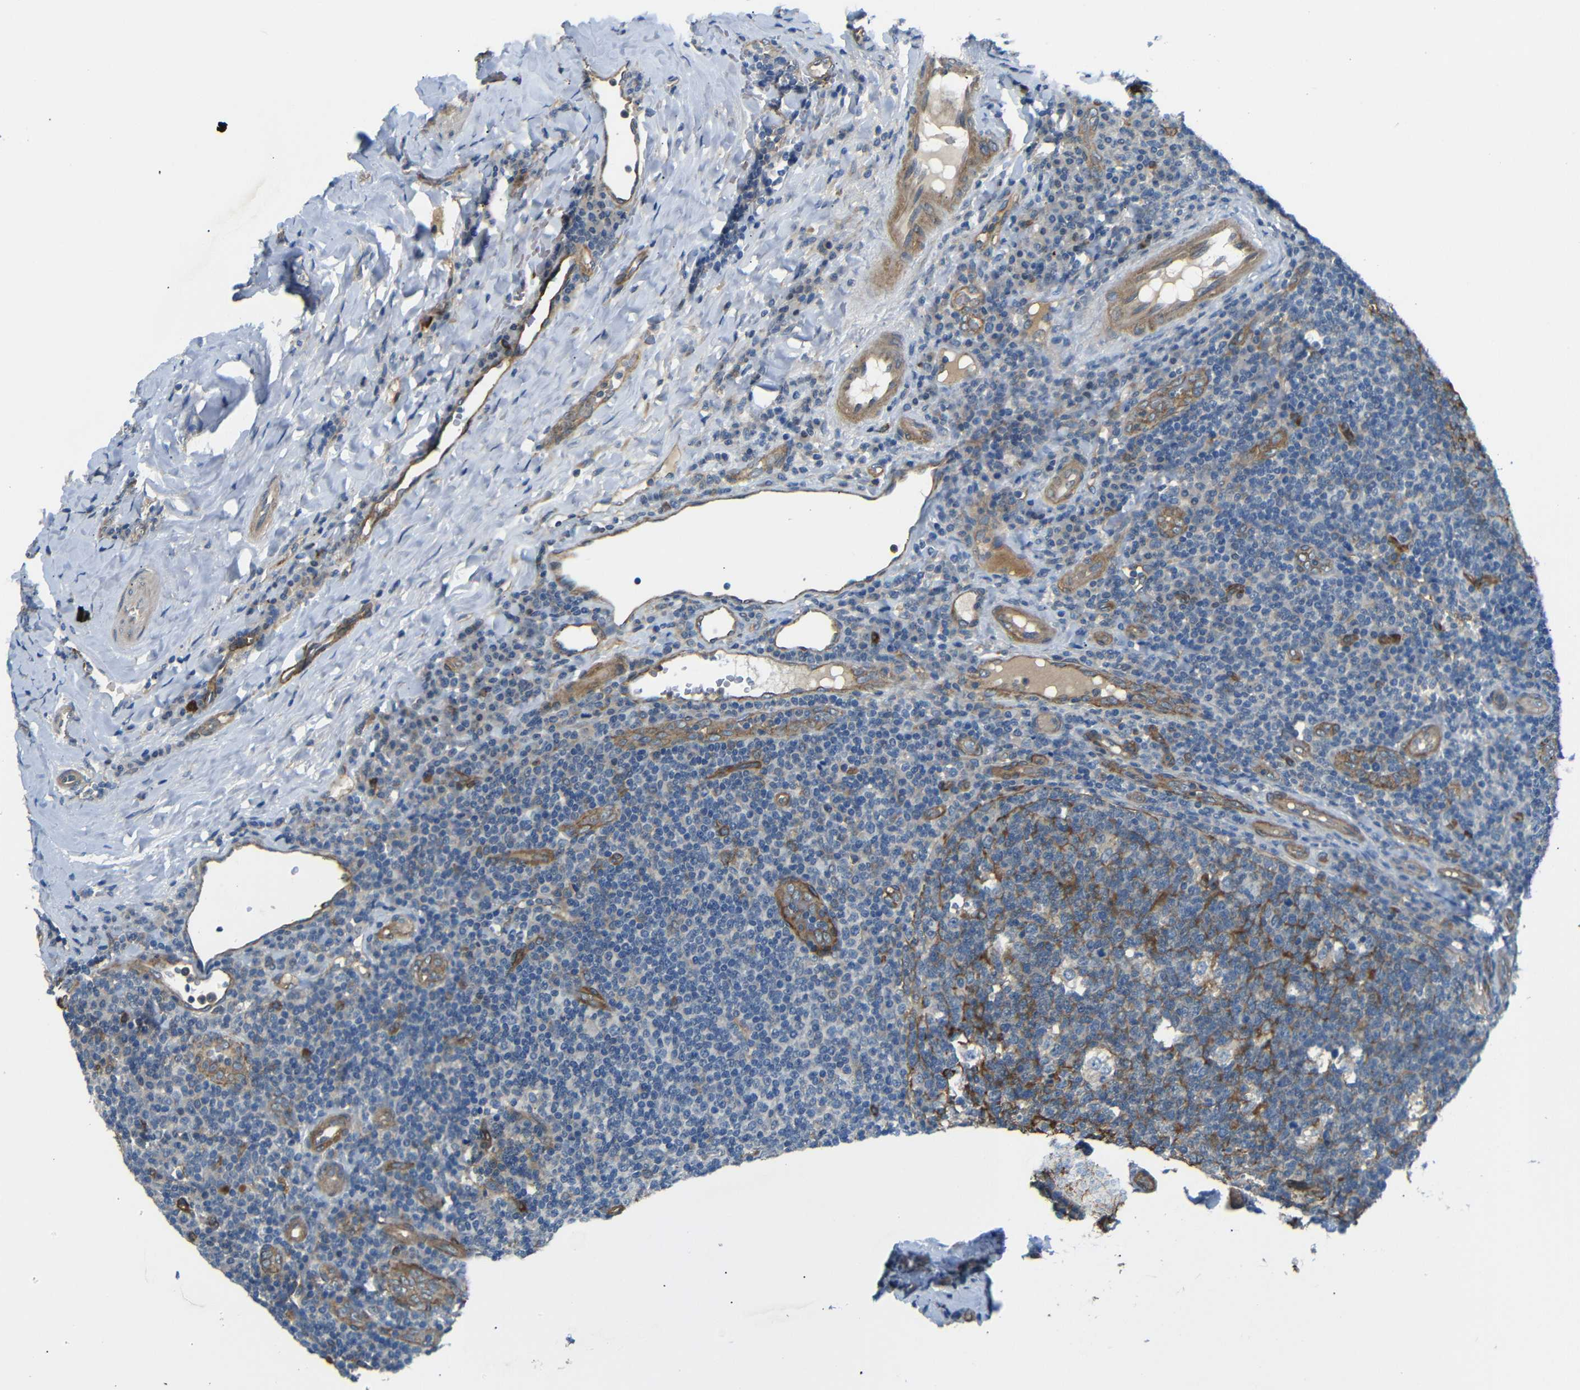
{"staining": {"intensity": "negative", "quantity": "none", "location": "none"}, "tissue": "tonsil", "cell_type": "Germinal center cells", "image_type": "normal", "snomed": [{"axis": "morphology", "description": "Normal tissue, NOS"}, {"axis": "topography", "description": "Tonsil"}], "caption": "The histopathology image shows no staining of germinal center cells in normal tonsil.", "gene": "MYO1B", "patient": {"sex": "male", "age": 17}}